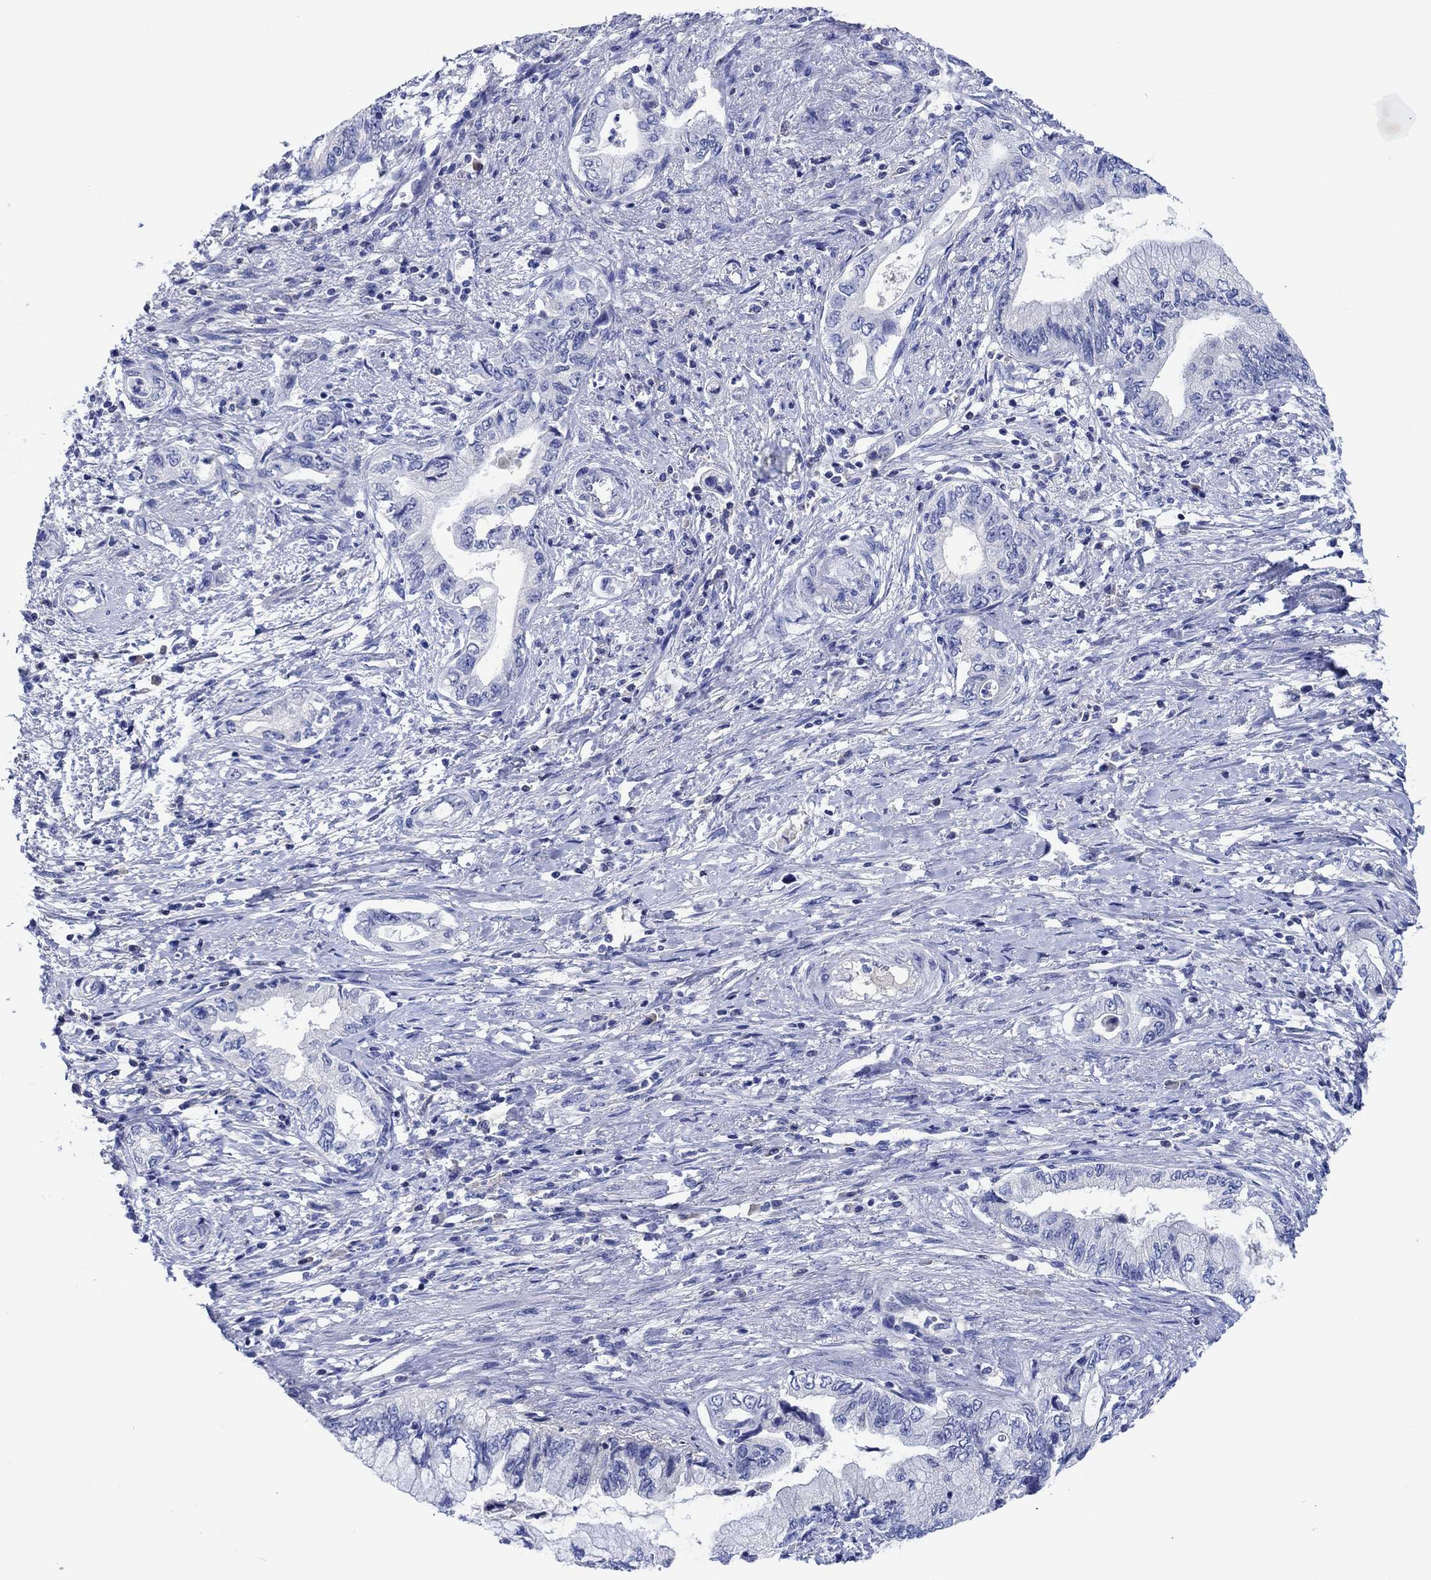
{"staining": {"intensity": "negative", "quantity": "none", "location": "none"}, "tissue": "pancreatic cancer", "cell_type": "Tumor cells", "image_type": "cancer", "snomed": [{"axis": "morphology", "description": "Adenocarcinoma, NOS"}, {"axis": "topography", "description": "Pancreas"}], "caption": "The immunohistochemistry (IHC) micrograph has no significant staining in tumor cells of adenocarcinoma (pancreatic) tissue. (Immunohistochemistry (ihc), brightfield microscopy, high magnification).", "gene": "CPNE6", "patient": {"sex": "female", "age": 73}}